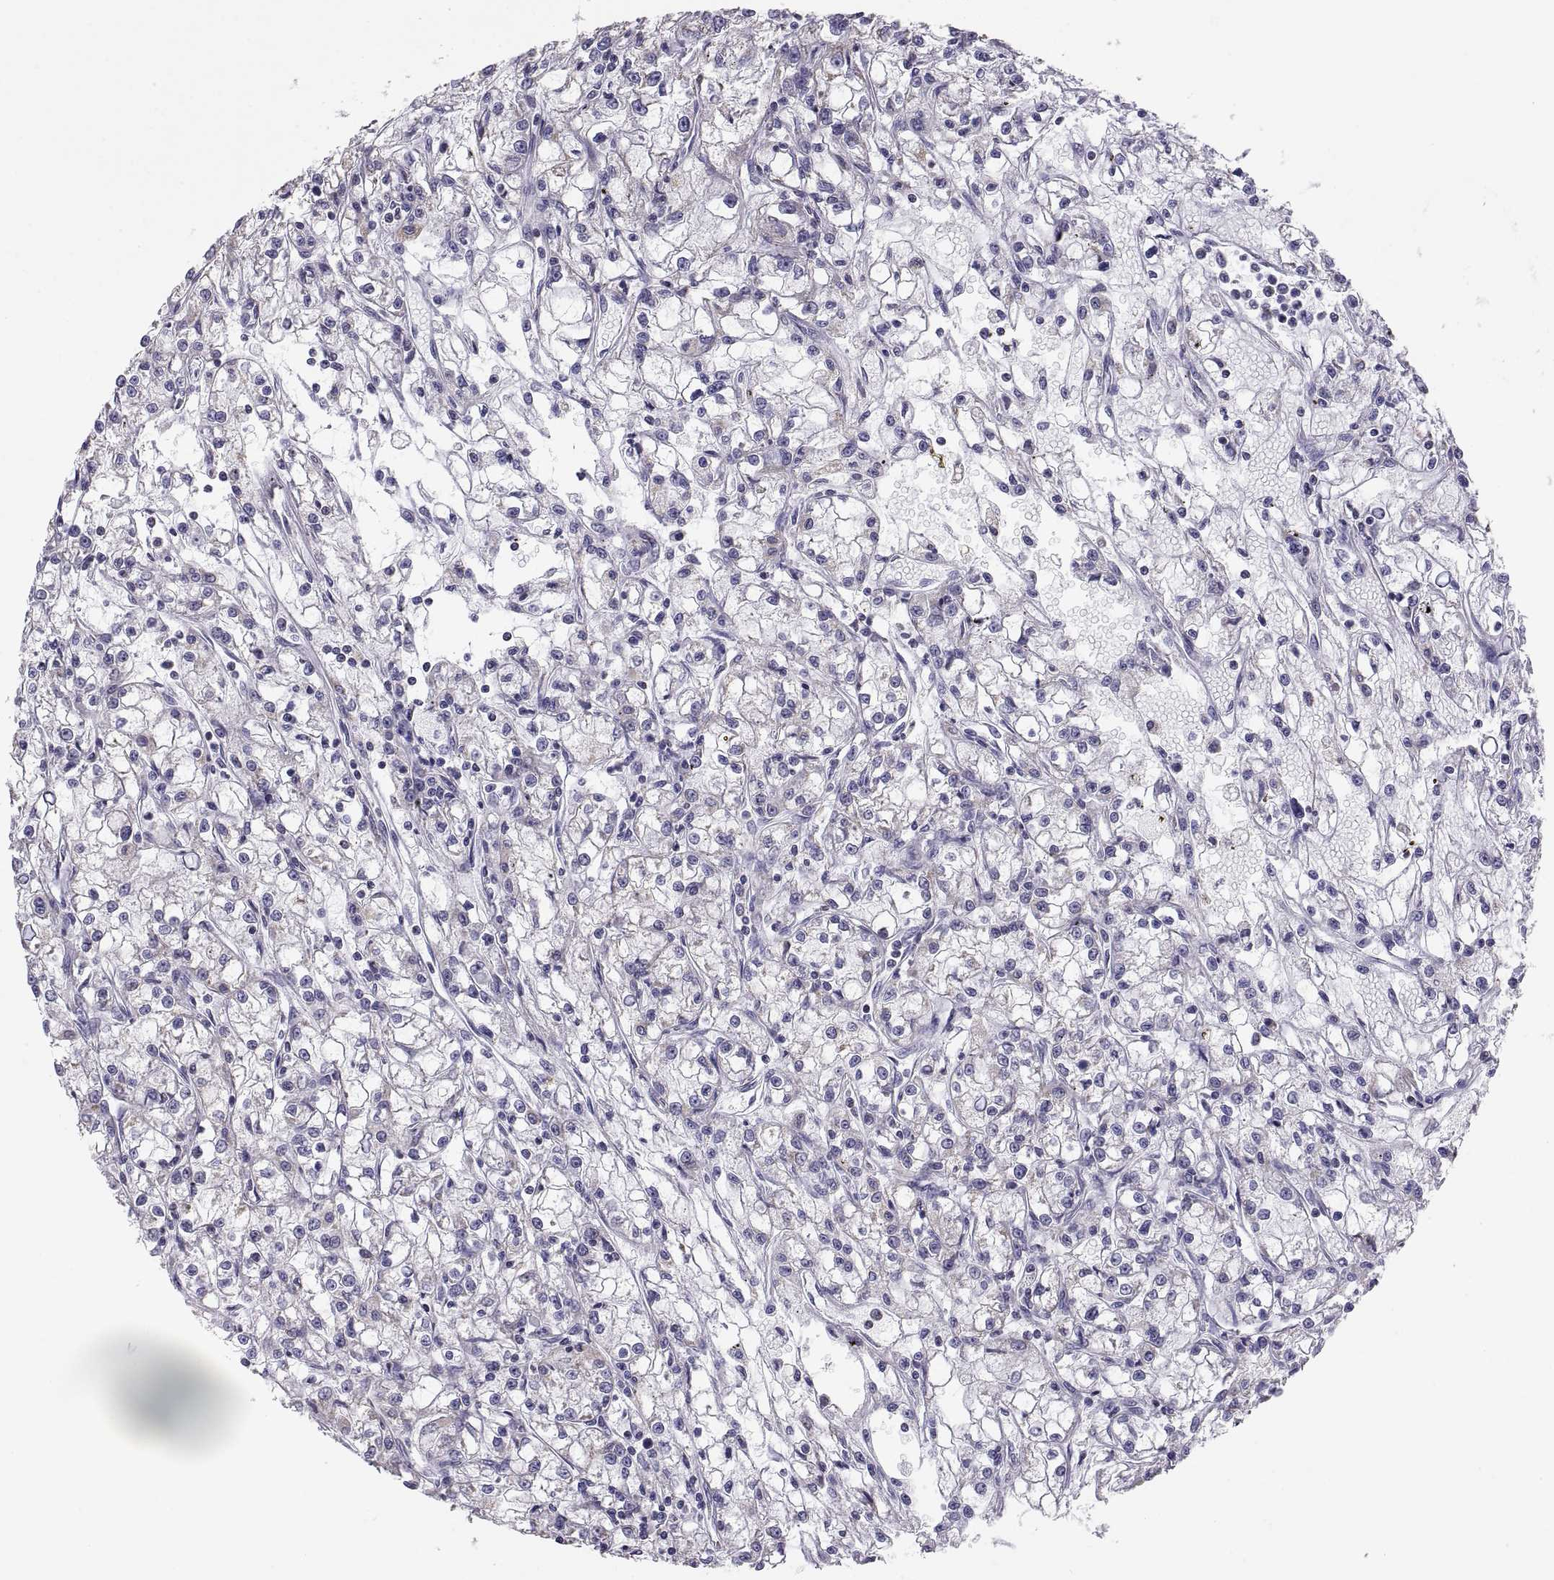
{"staining": {"intensity": "negative", "quantity": "none", "location": "none"}, "tissue": "renal cancer", "cell_type": "Tumor cells", "image_type": "cancer", "snomed": [{"axis": "morphology", "description": "Adenocarcinoma, NOS"}, {"axis": "topography", "description": "Kidney"}], "caption": "The histopathology image displays no significant positivity in tumor cells of renal adenocarcinoma.", "gene": "TNNC1", "patient": {"sex": "female", "age": 59}}